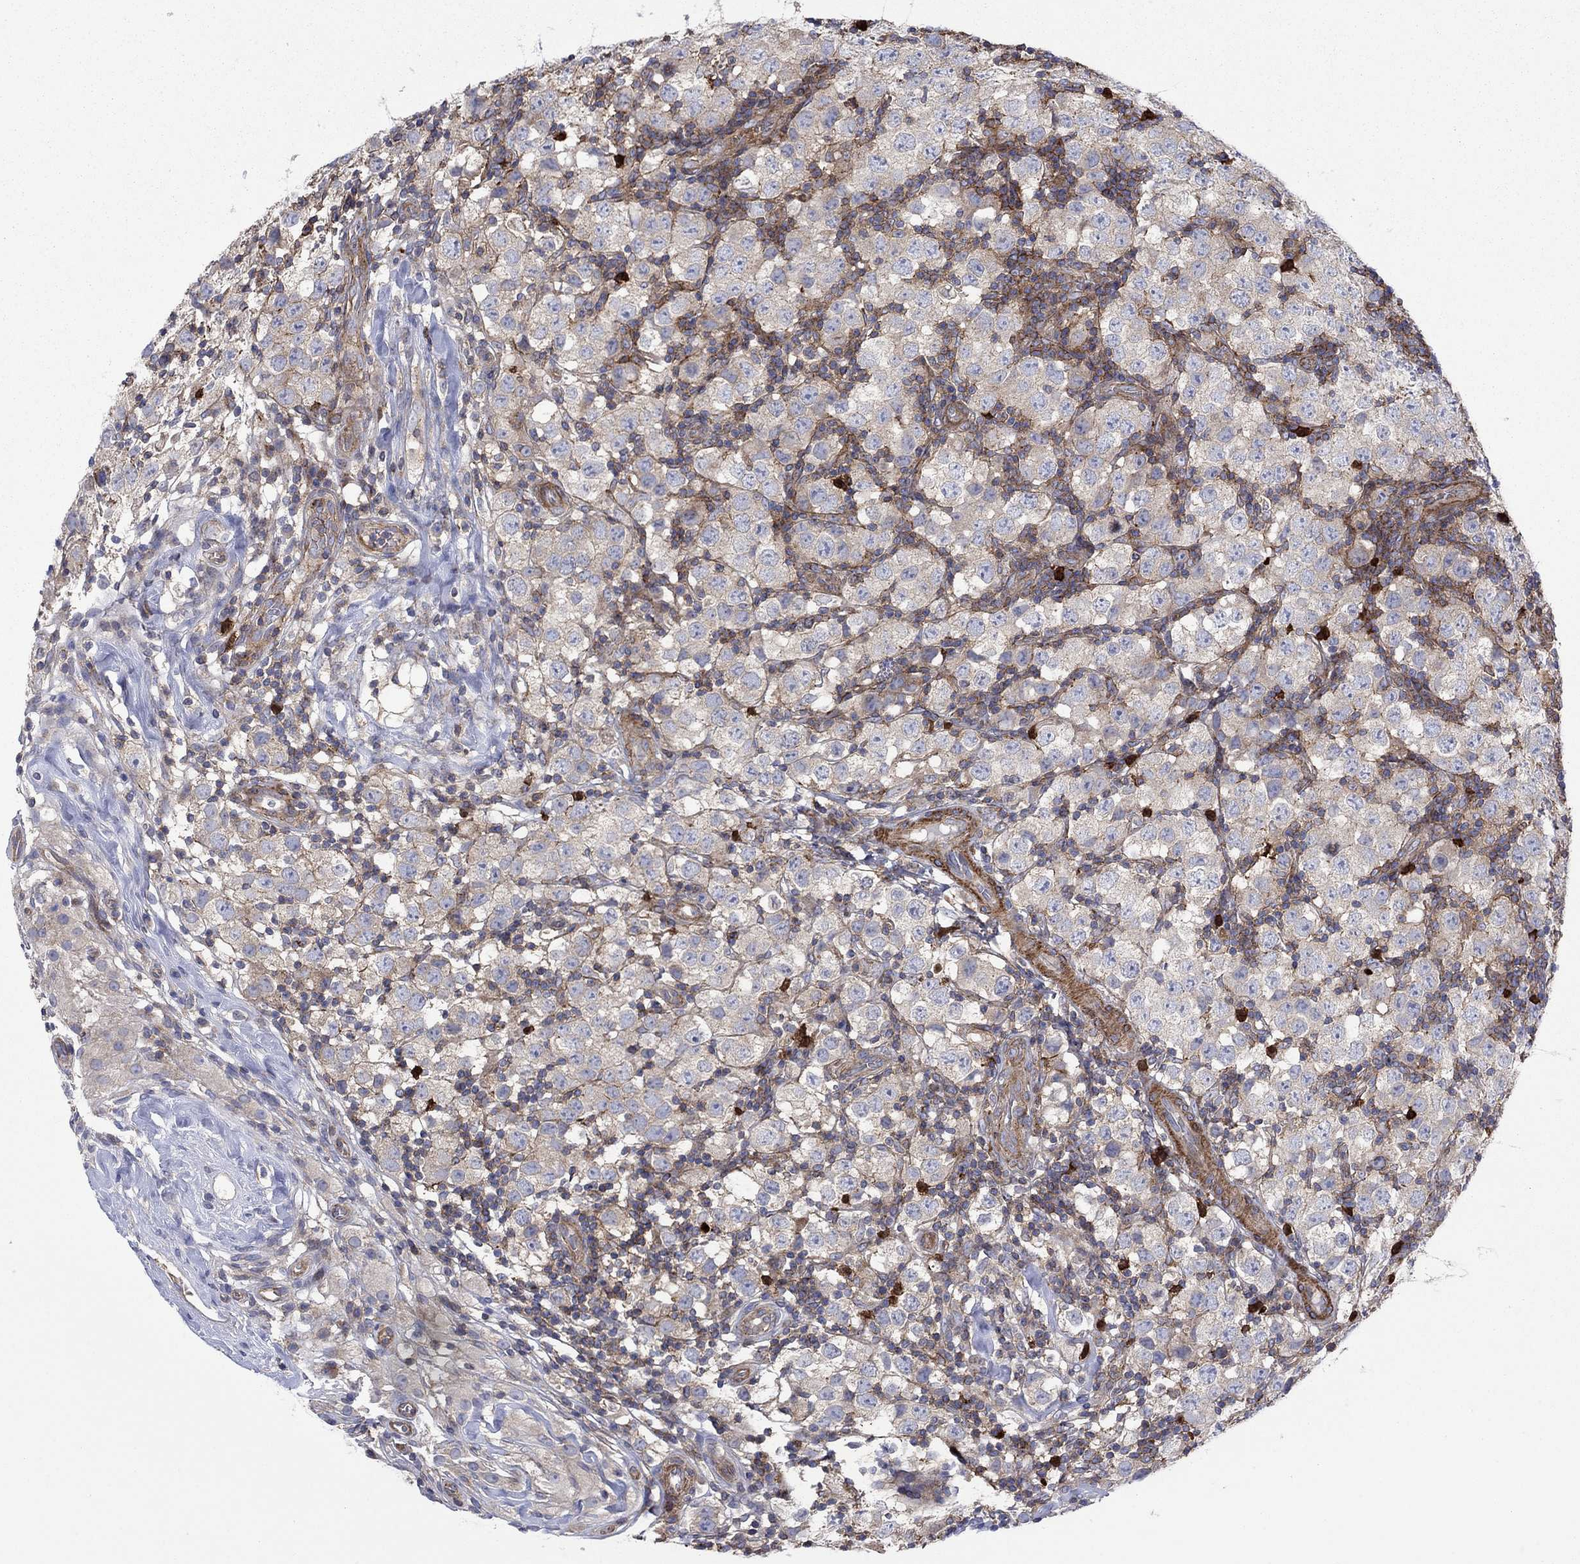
{"staining": {"intensity": "strong", "quantity": "<25%", "location": "cytoplasmic/membranous"}, "tissue": "testis cancer", "cell_type": "Tumor cells", "image_type": "cancer", "snomed": [{"axis": "morphology", "description": "Seminoma, NOS"}, {"axis": "topography", "description": "Testis"}], "caption": "DAB immunohistochemical staining of human testis cancer demonstrates strong cytoplasmic/membranous protein positivity in approximately <25% of tumor cells.", "gene": "PAG1", "patient": {"sex": "male", "age": 34}}